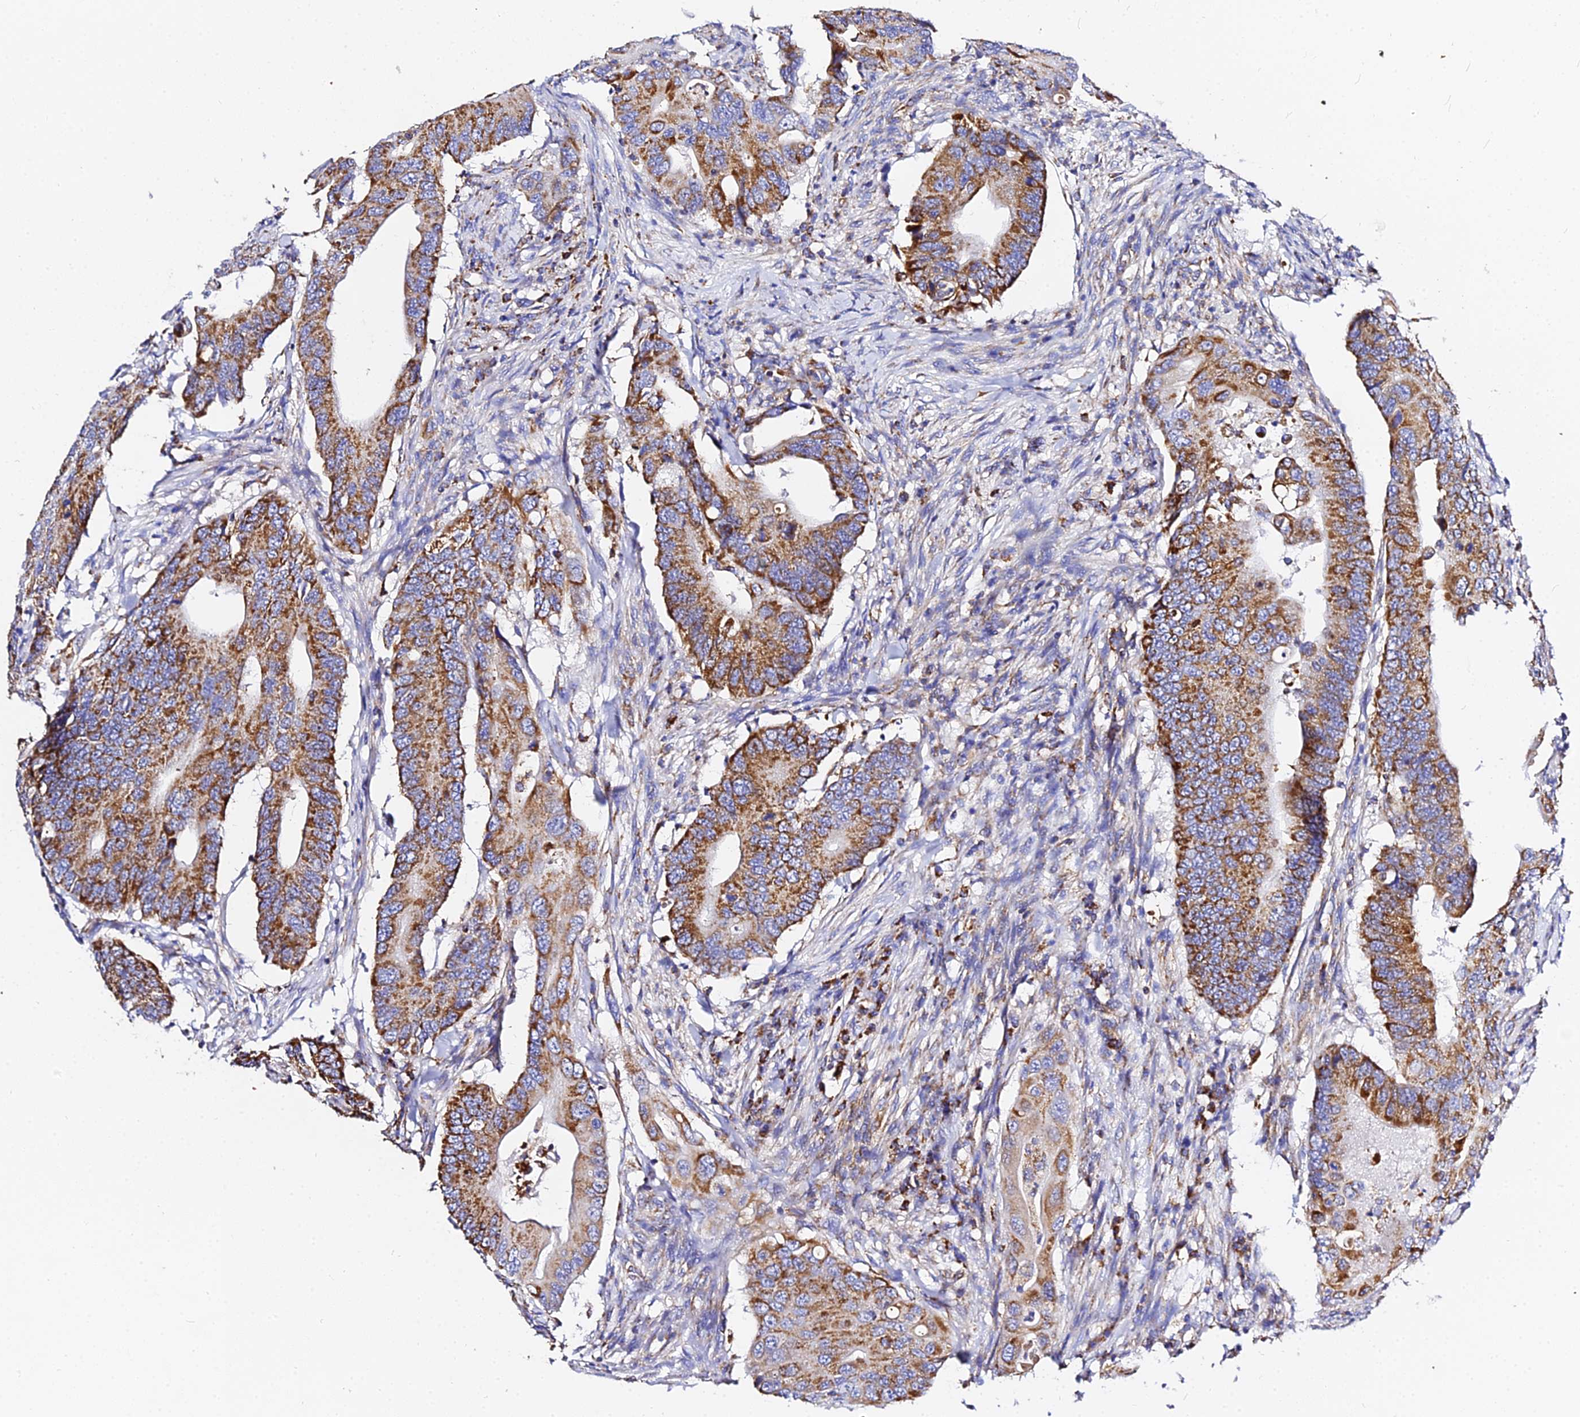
{"staining": {"intensity": "strong", "quantity": ">75%", "location": "cytoplasmic/membranous"}, "tissue": "colorectal cancer", "cell_type": "Tumor cells", "image_type": "cancer", "snomed": [{"axis": "morphology", "description": "Adenocarcinoma, NOS"}, {"axis": "topography", "description": "Colon"}], "caption": "IHC micrograph of neoplastic tissue: colorectal adenocarcinoma stained using immunohistochemistry (IHC) displays high levels of strong protein expression localized specifically in the cytoplasmic/membranous of tumor cells, appearing as a cytoplasmic/membranous brown color.", "gene": "ZNF573", "patient": {"sex": "male", "age": 71}}